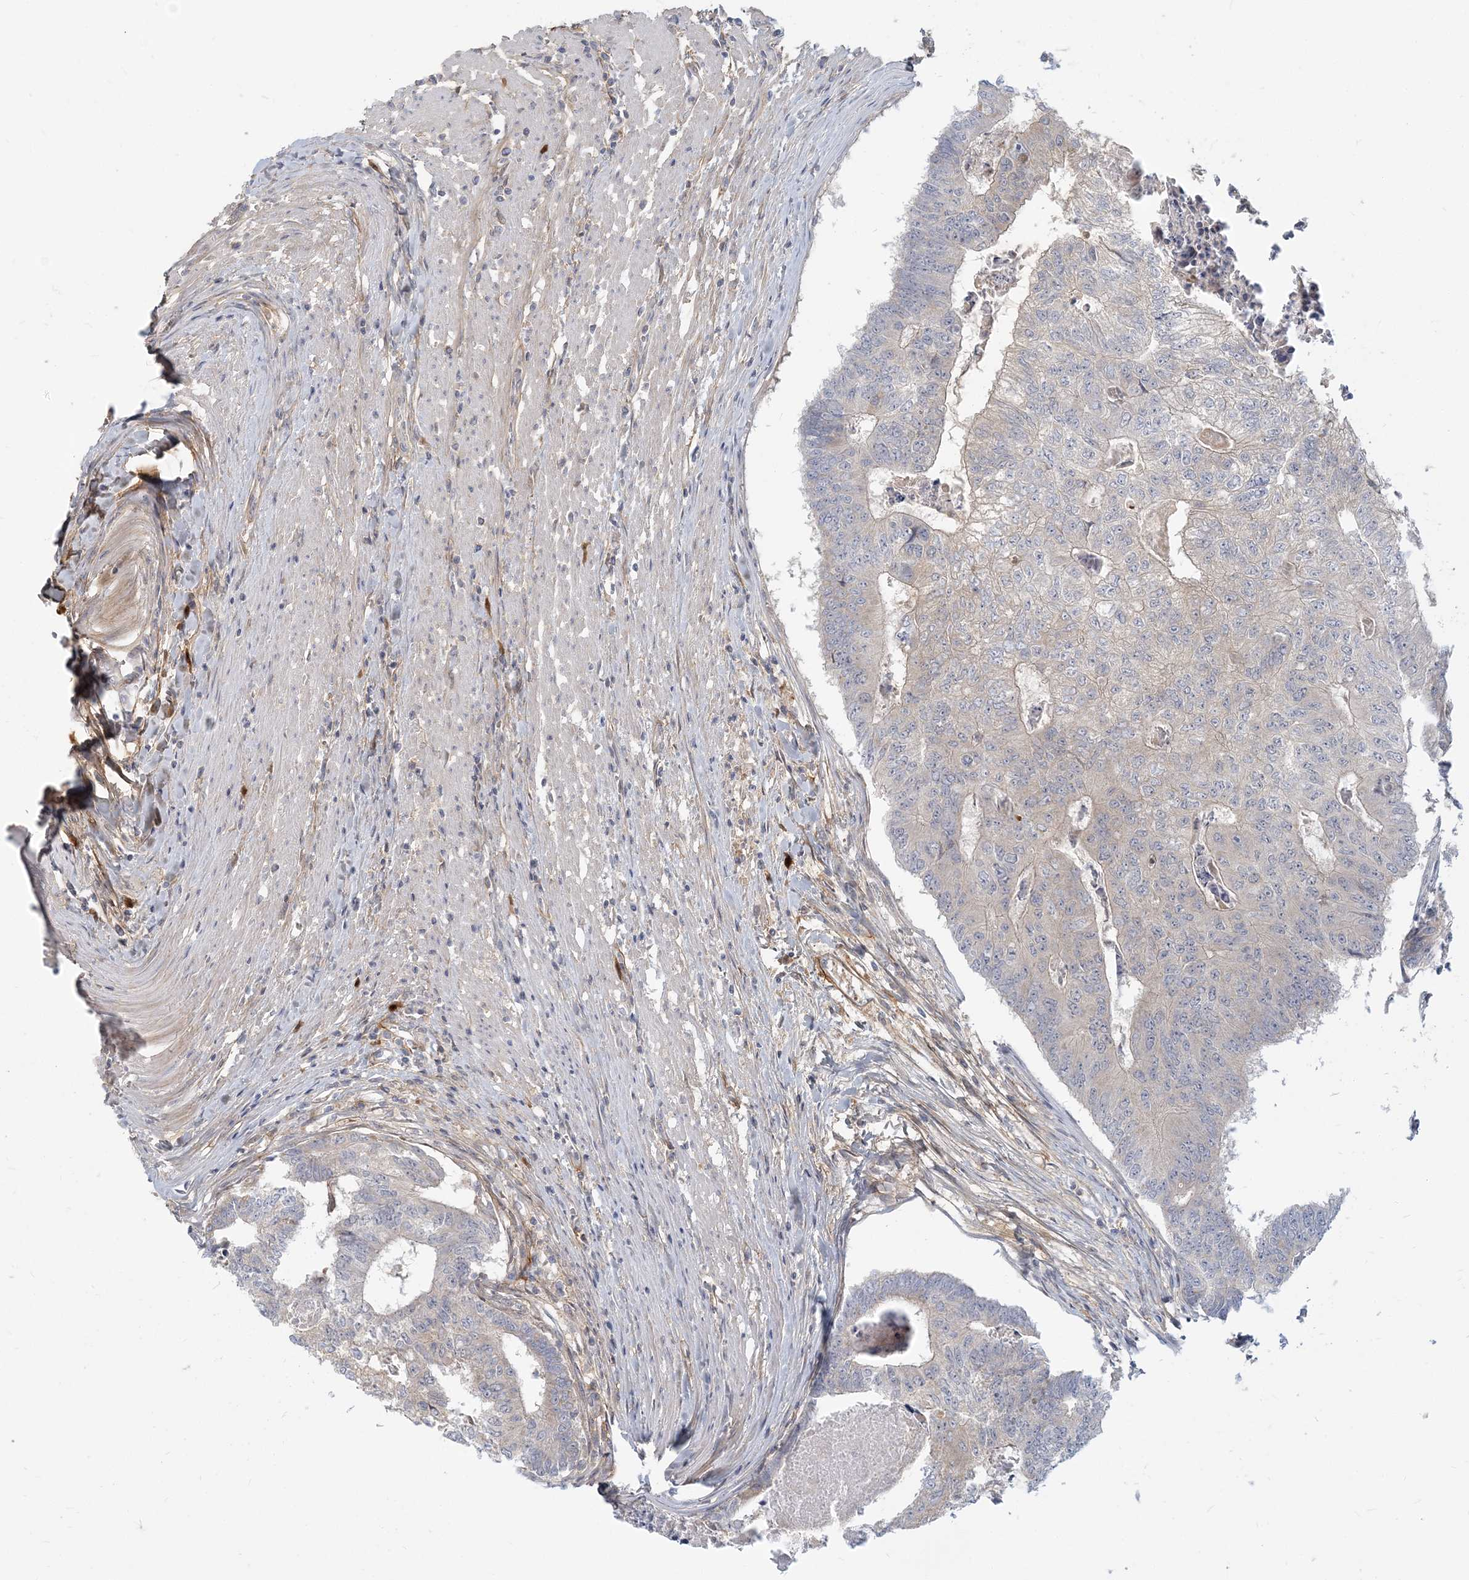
{"staining": {"intensity": "negative", "quantity": "none", "location": "none"}, "tissue": "colorectal cancer", "cell_type": "Tumor cells", "image_type": "cancer", "snomed": [{"axis": "morphology", "description": "Adenocarcinoma, NOS"}, {"axis": "topography", "description": "Colon"}], "caption": "This is an immunohistochemistry (IHC) histopathology image of human colorectal adenocarcinoma. There is no staining in tumor cells.", "gene": "GMPPA", "patient": {"sex": "female", "age": 67}}